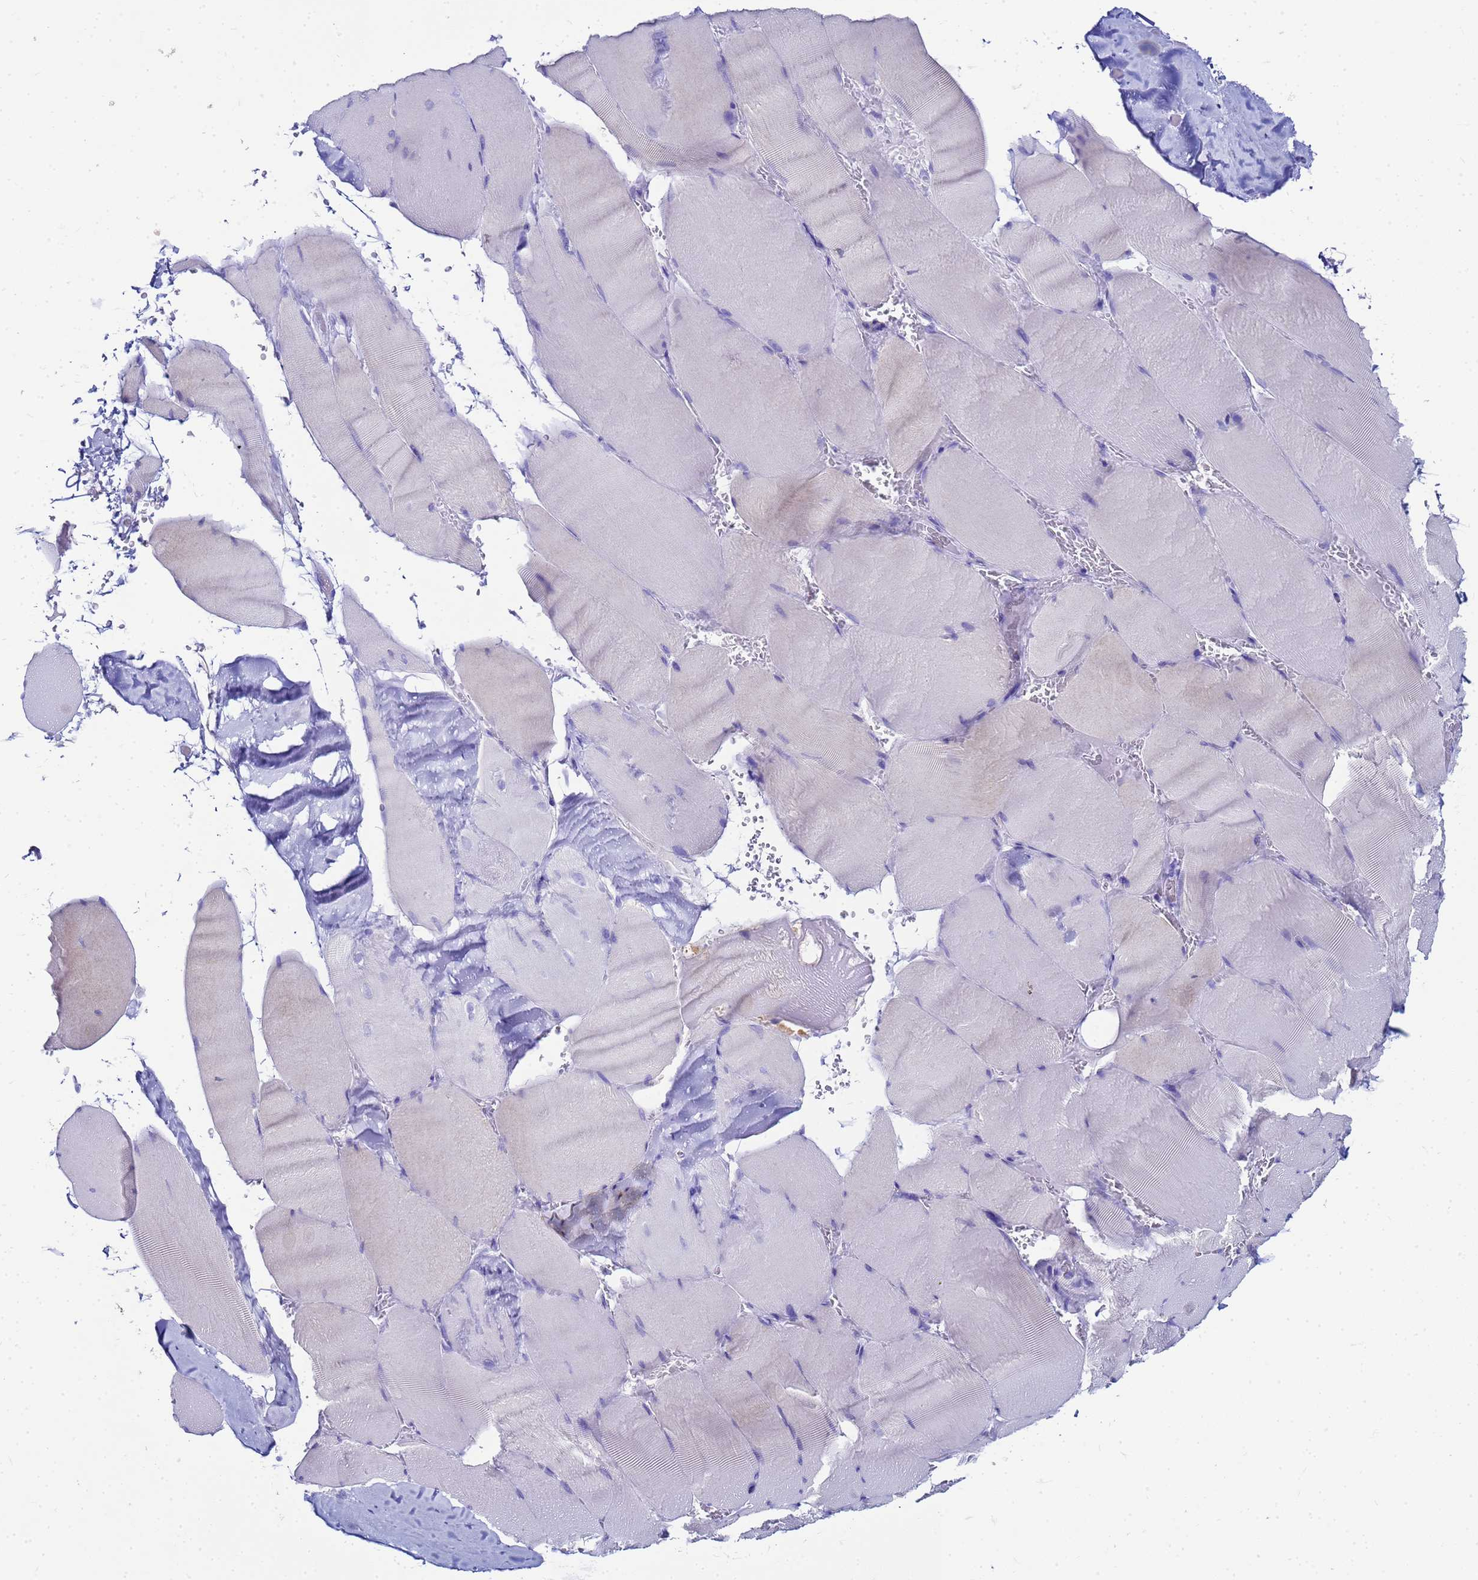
{"staining": {"intensity": "negative", "quantity": "none", "location": "none"}, "tissue": "skeletal muscle", "cell_type": "Myocytes", "image_type": "normal", "snomed": [{"axis": "morphology", "description": "Normal tissue, NOS"}, {"axis": "topography", "description": "Skeletal muscle"}, {"axis": "topography", "description": "Head-Neck"}], "caption": "IHC histopathology image of normal skeletal muscle stained for a protein (brown), which exhibits no staining in myocytes. (Immunohistochemistry, brightfield microscopy, high magnification).", "gene": "CKB", "patient": {"sex": "male", "age": 66}}